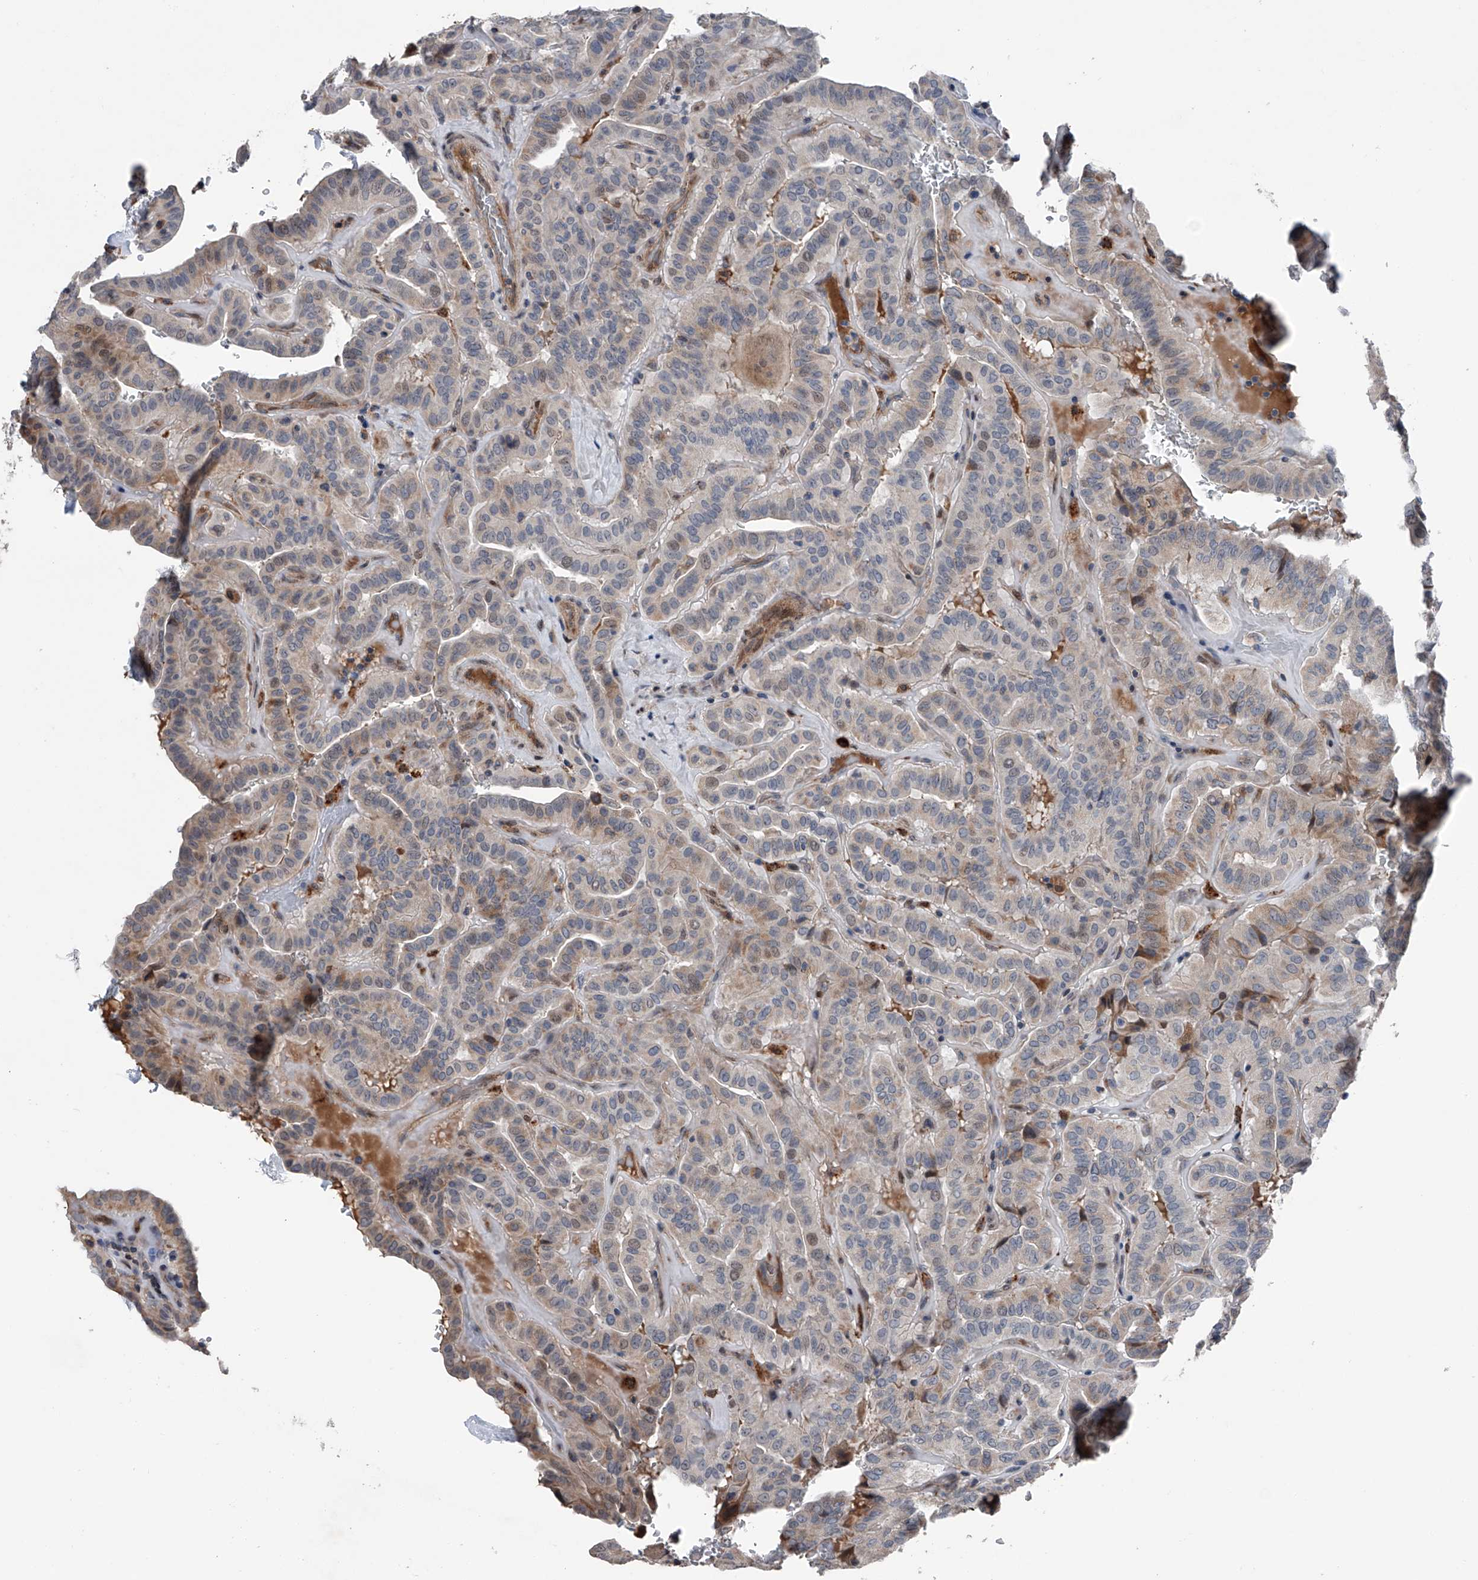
{"staining": {"intensity": "weak", "quantity": "25%-75%", "location": "cytoplasmic/membranous"}, "tissue": "thyroid cancer", "cell_type": "Tumor cells", "image_type": "cancer", "snomed": [{"axis": "morphology", "description": "Papillary adenocarcinoma, NOS"}, {"axis": "topography", "description": "Thyroid gland"}], "caption": "An immunohistochemistry micrograph of neoplastic tissue is shown. Protein staining in brown labels weak cytoplasmic/membranous positivity in thyroid cancer within tumor cells.", "gene": "DST", "patient": {"sex": "male", "age": 77}}